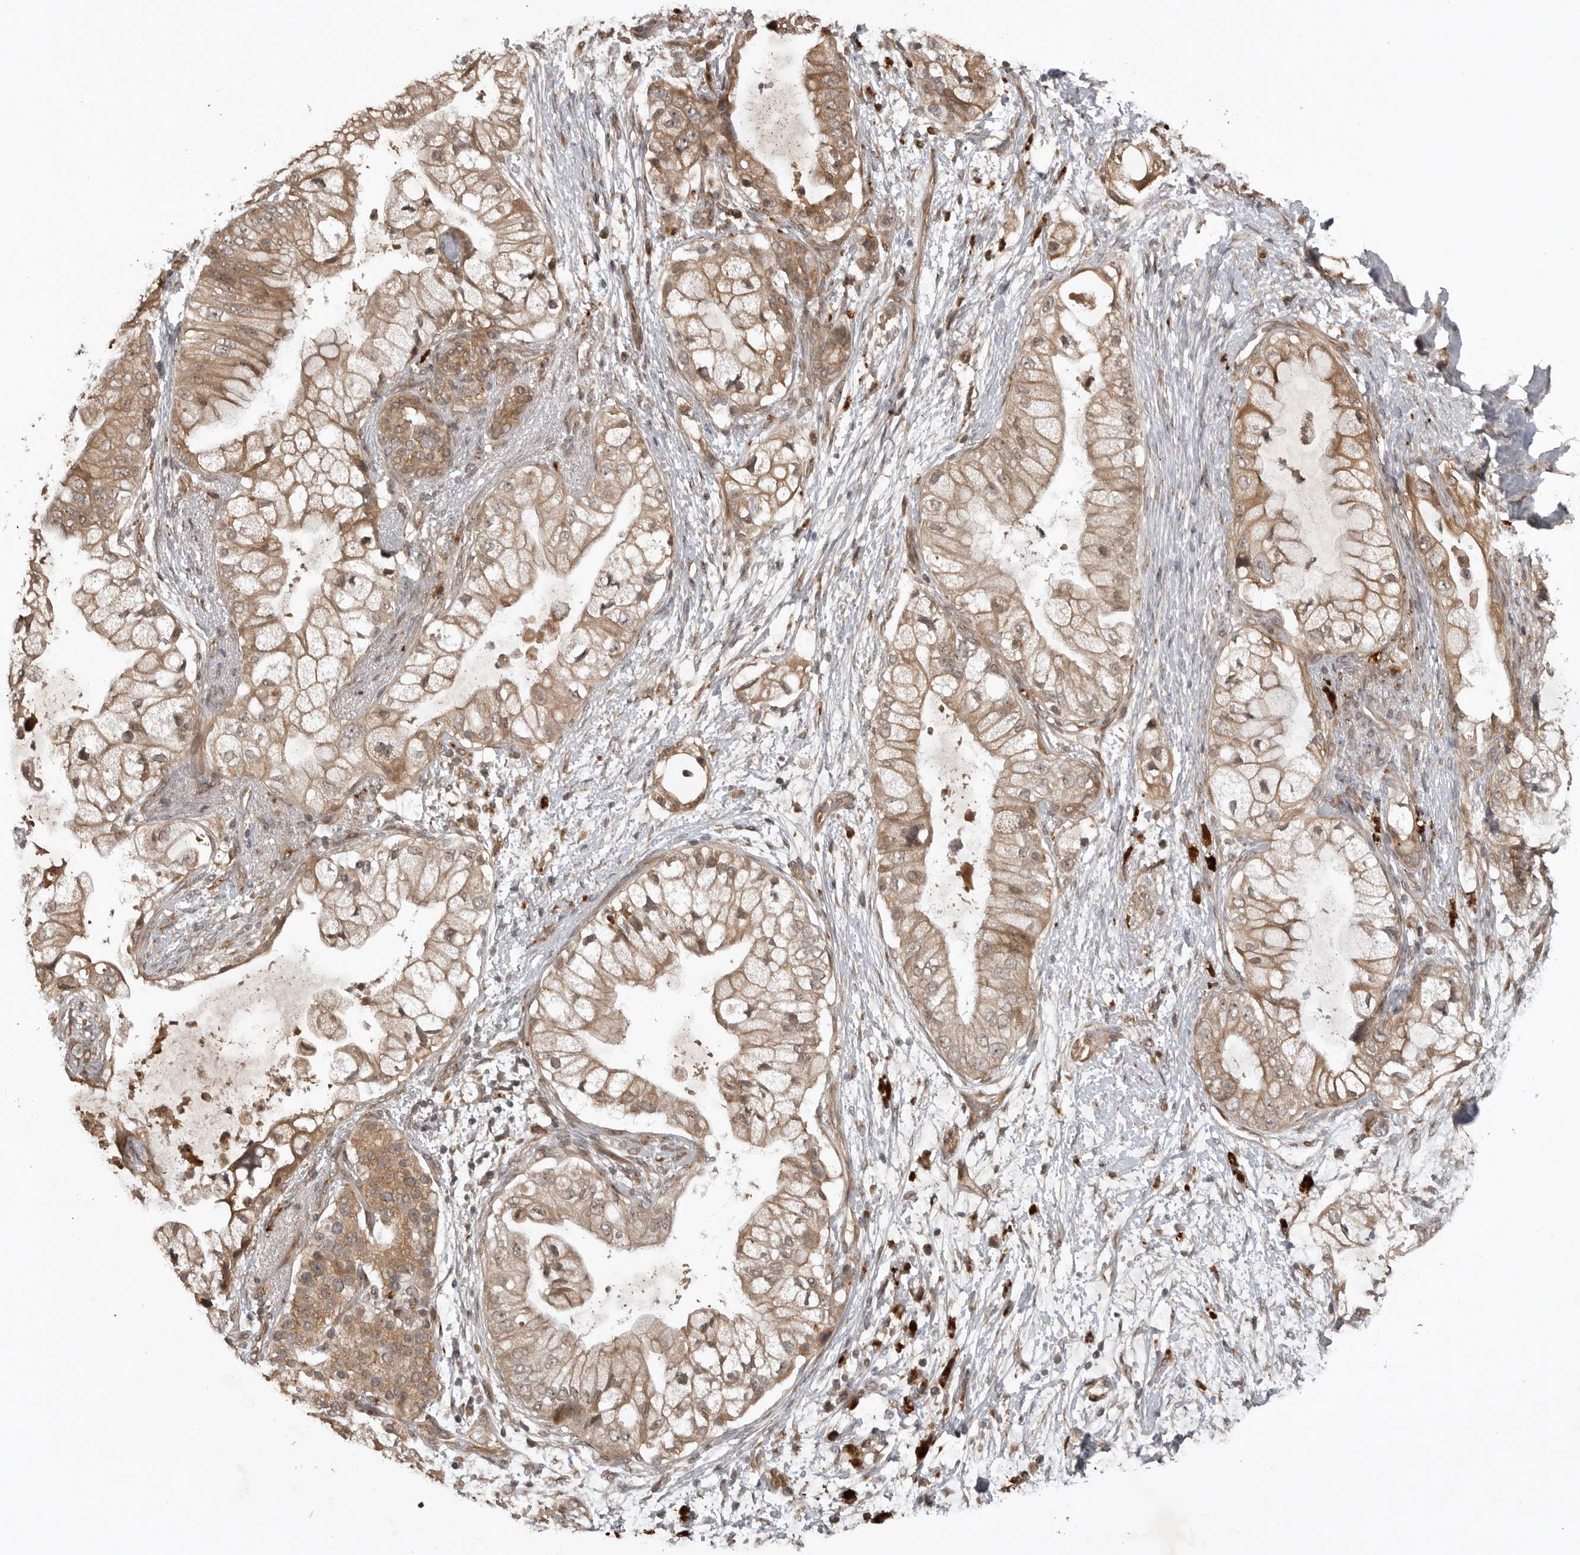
{"staining": {"intensity": "moderate", "quantity": ">75%", "location": "cytoplasmic/membranous"}, "tissue": "pancreatic cancer", "cell_type": "Tumor cells", "image_type": "cancer", "snomed": [{"axis": "morphology", "description": "Adenocarcinoma, NOS"}, {"axis": "topography", "description": "Pancreas"}], "caption": "Pancreatic adenocarcinoma stained with a brown dye demonstrates moderate cytoplasmic/membranous positive positivity in approximately >75% of tumor cells.", "gene": "AKAP7", "patient": {"sex": "male", "age": 53}}